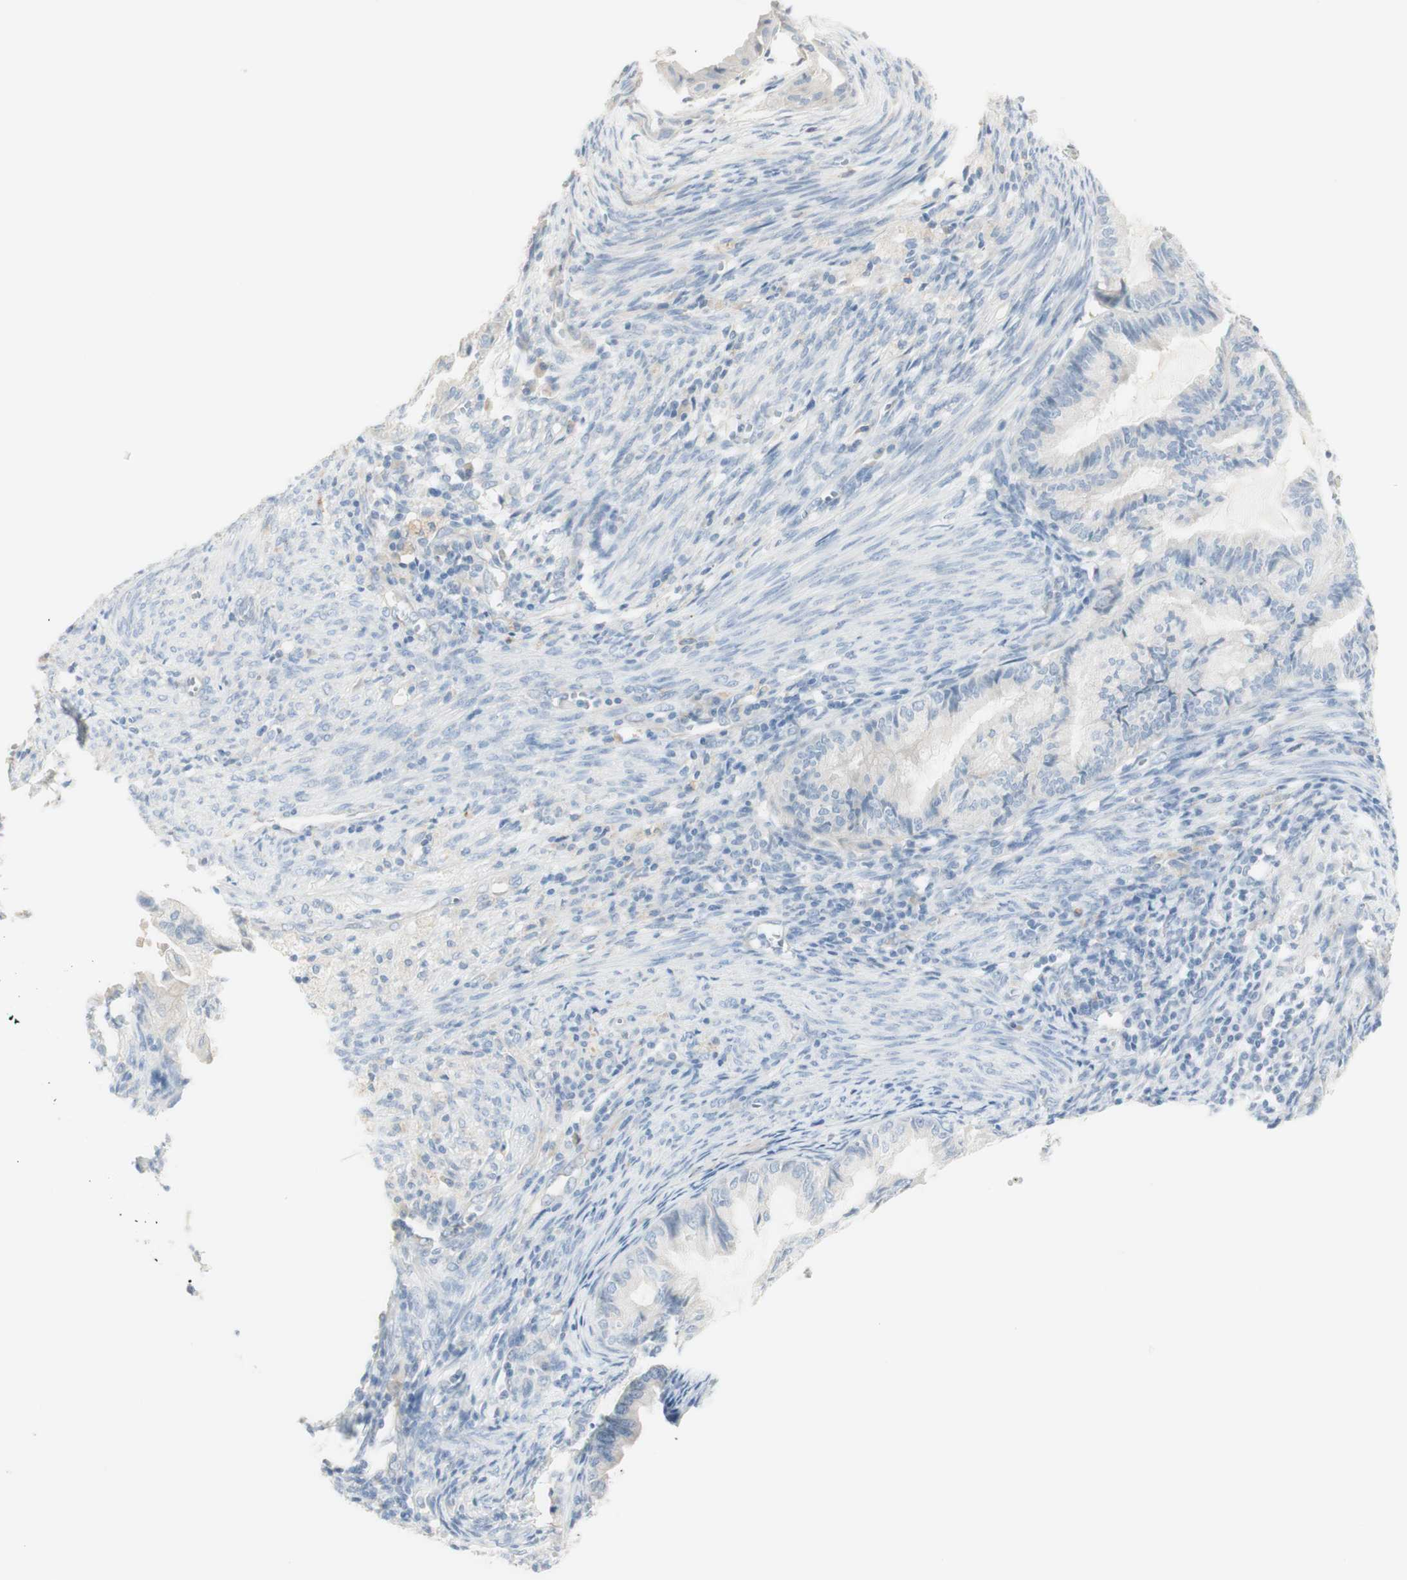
{"staining": {"intensity": "negative", "quantity": "none", "location": "none"}, "tissue": "cervical cancer", "cell_type": "Tumor cells", "image_type": "cancer", "snomed": [{"axis": "morphology", "description": "Normal tissue, NOS"}, {"axis": "morphology", "description": "Adenocarcinoma, NOS"}, {"axis": "topography", "description": "Cervix"}, {"axis": "topography", "description": "Endometrium"}], "caption": "DAB (3,3'-diaminobenzidine) immunohistochemical staining of human cervical cancer displays no significant expression in tumor cells.", "gene": "ART3", "patient": {"sex": "female", "age": 86}}